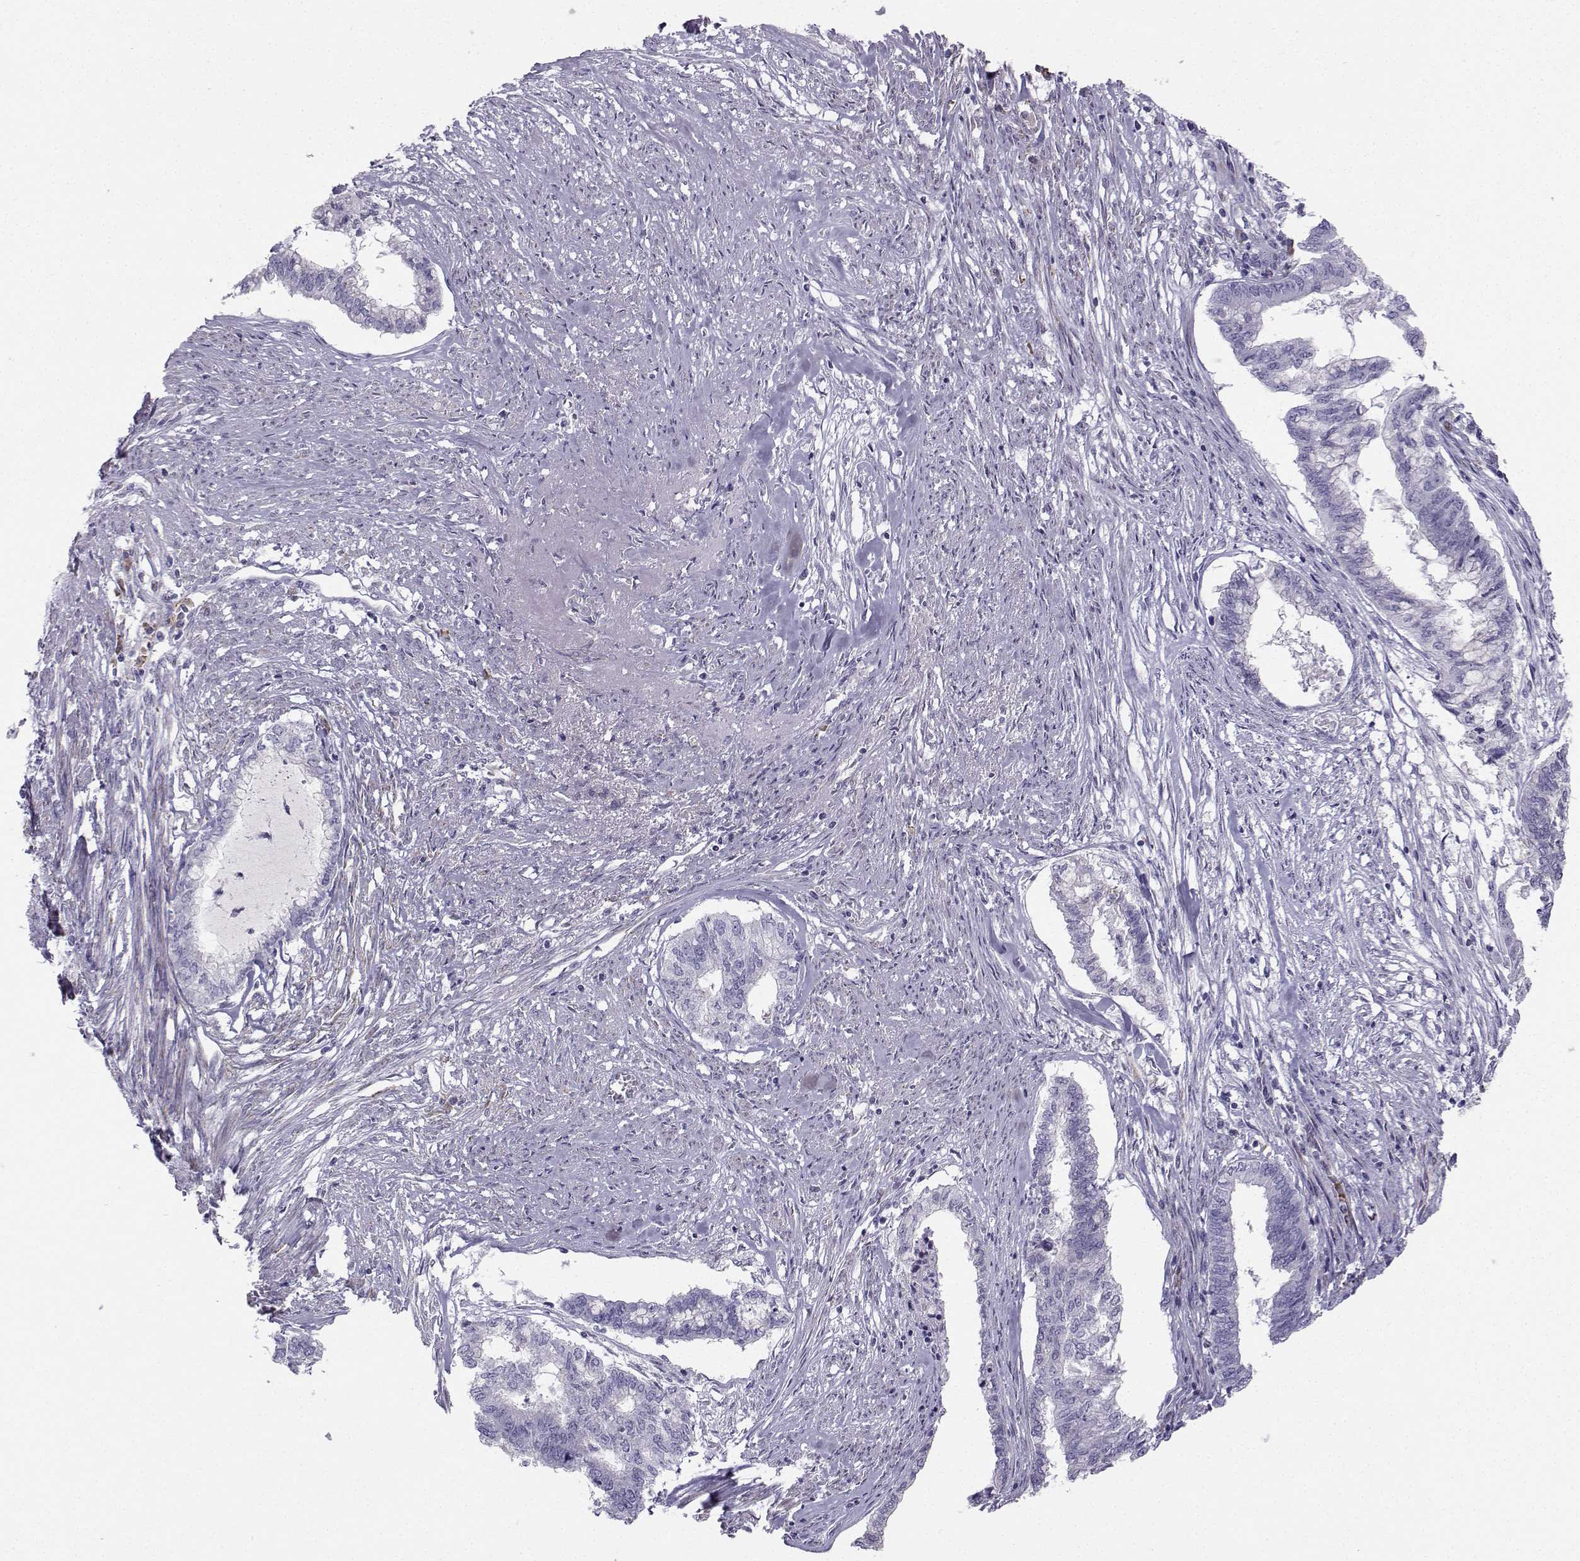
{"staining": {"intensity": "negative", "quantity": "none", "location": "none"}, "tissue": "endometrial cancer", "cell_type": "Tumor cells", "image_type": "cancer", "snomed": [{"axis": "morphology", "description": "Adenocarcinoma, NOS"}, {"axis": "topography", "description": "Endometrium"}], "caption": "Immunohistochemistry image of endometrial cancer stained for a protein (brown), which demonstrates no staining in tumor cells.", "gene": "DCLK3", "patient": {"sex": "female", "age": 79}}